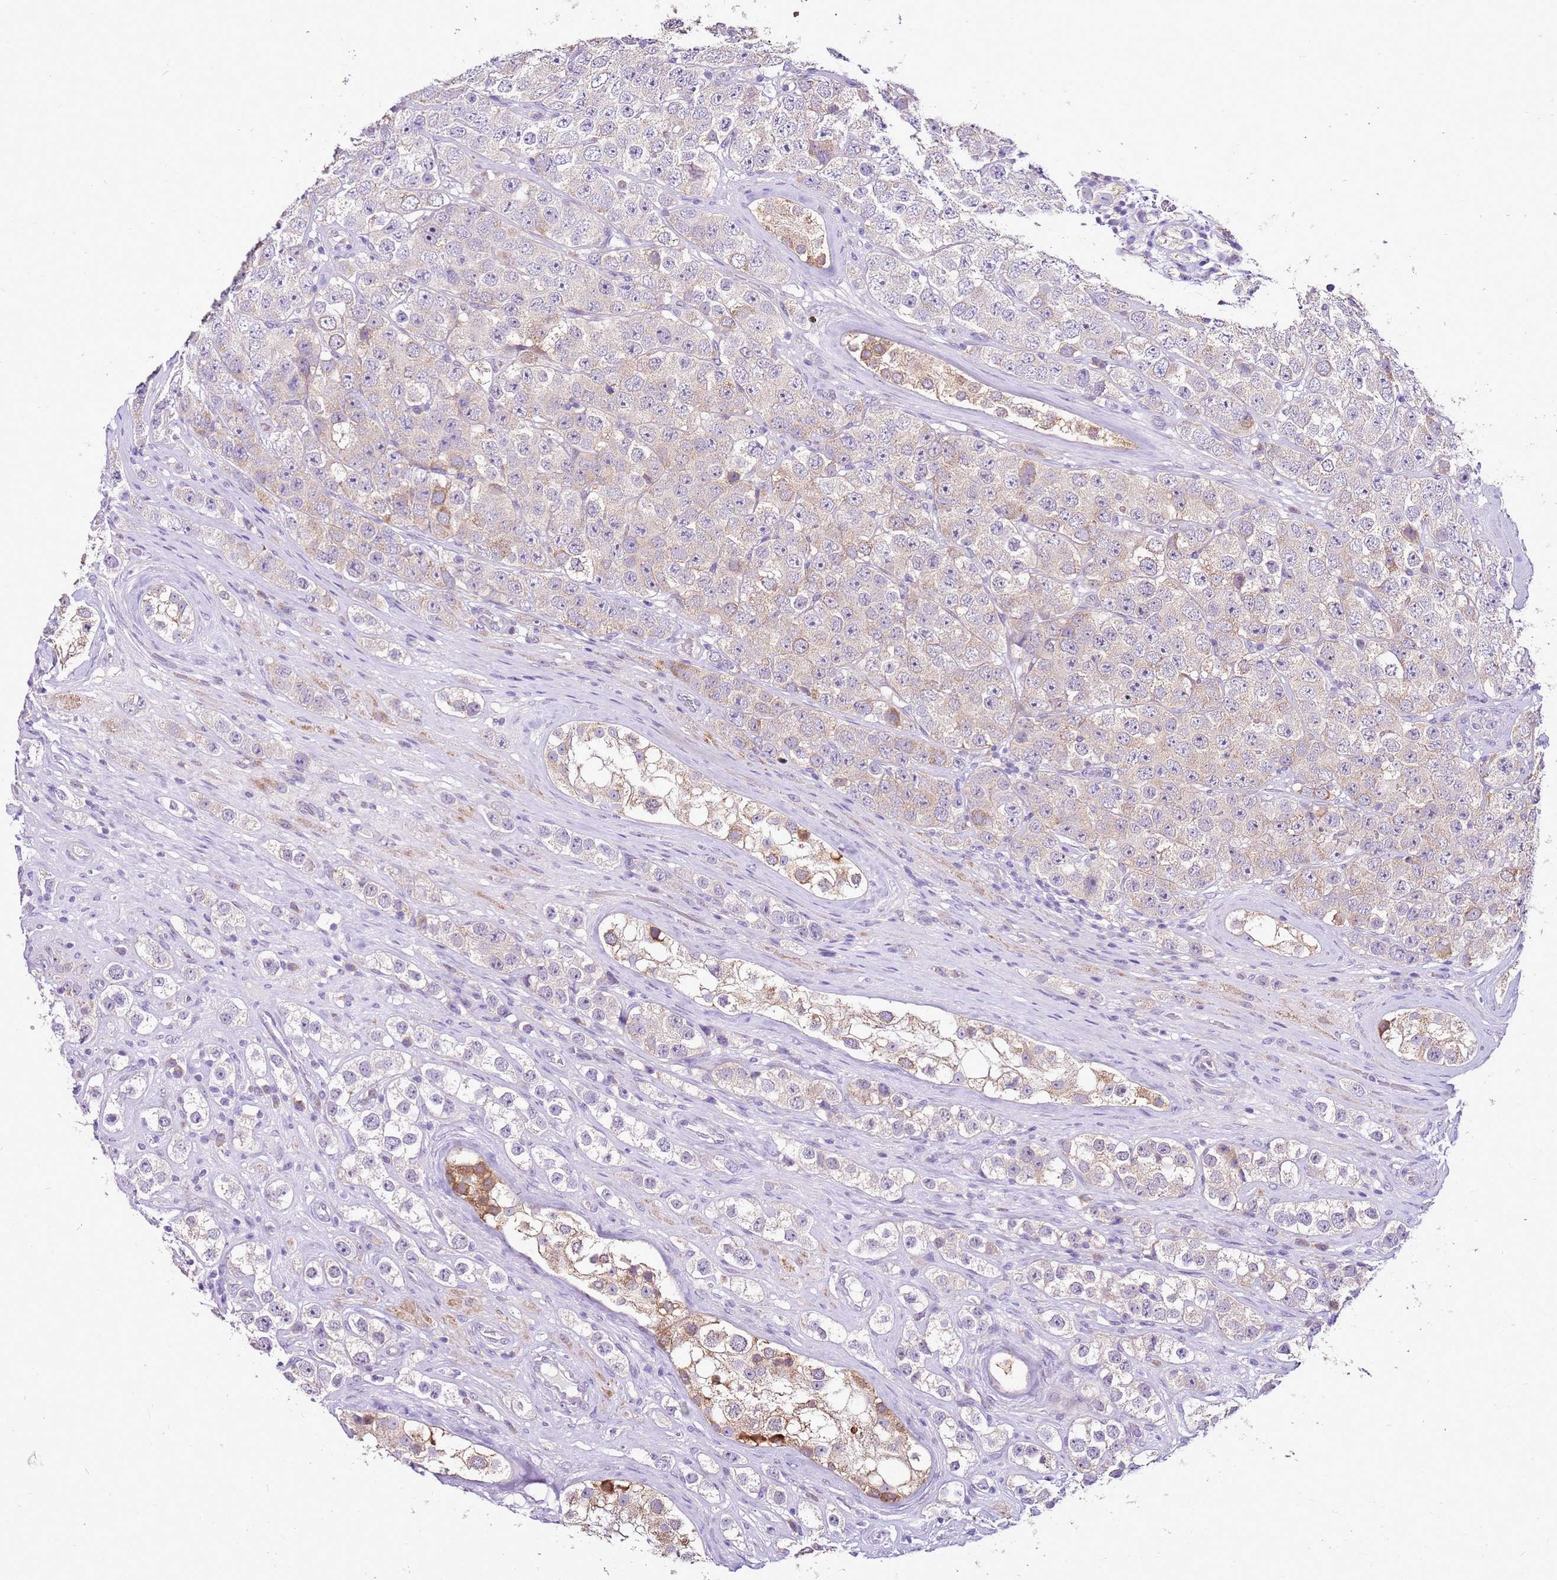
{"staining": {"intensity": "weak", "quantity": "25%-75%", "location": "cytoplasmic/membranous"}, "tissue": "testis cancer", "cell_type": "Tumor cells", "image_type": "cancer", "snomed": [{"axis": "morphology", "description": "Seminoma, NOS"}, {"axis": "topography", "description": "Testis"}], "caption": "Protein expression analysis of testis cancer exhibits weak cytoplasmic/membranous positivity in approximately 25%-75% of tumor cells.", "gene": "SLC38A5", "patient": {"sex": "male", "age": 28}}